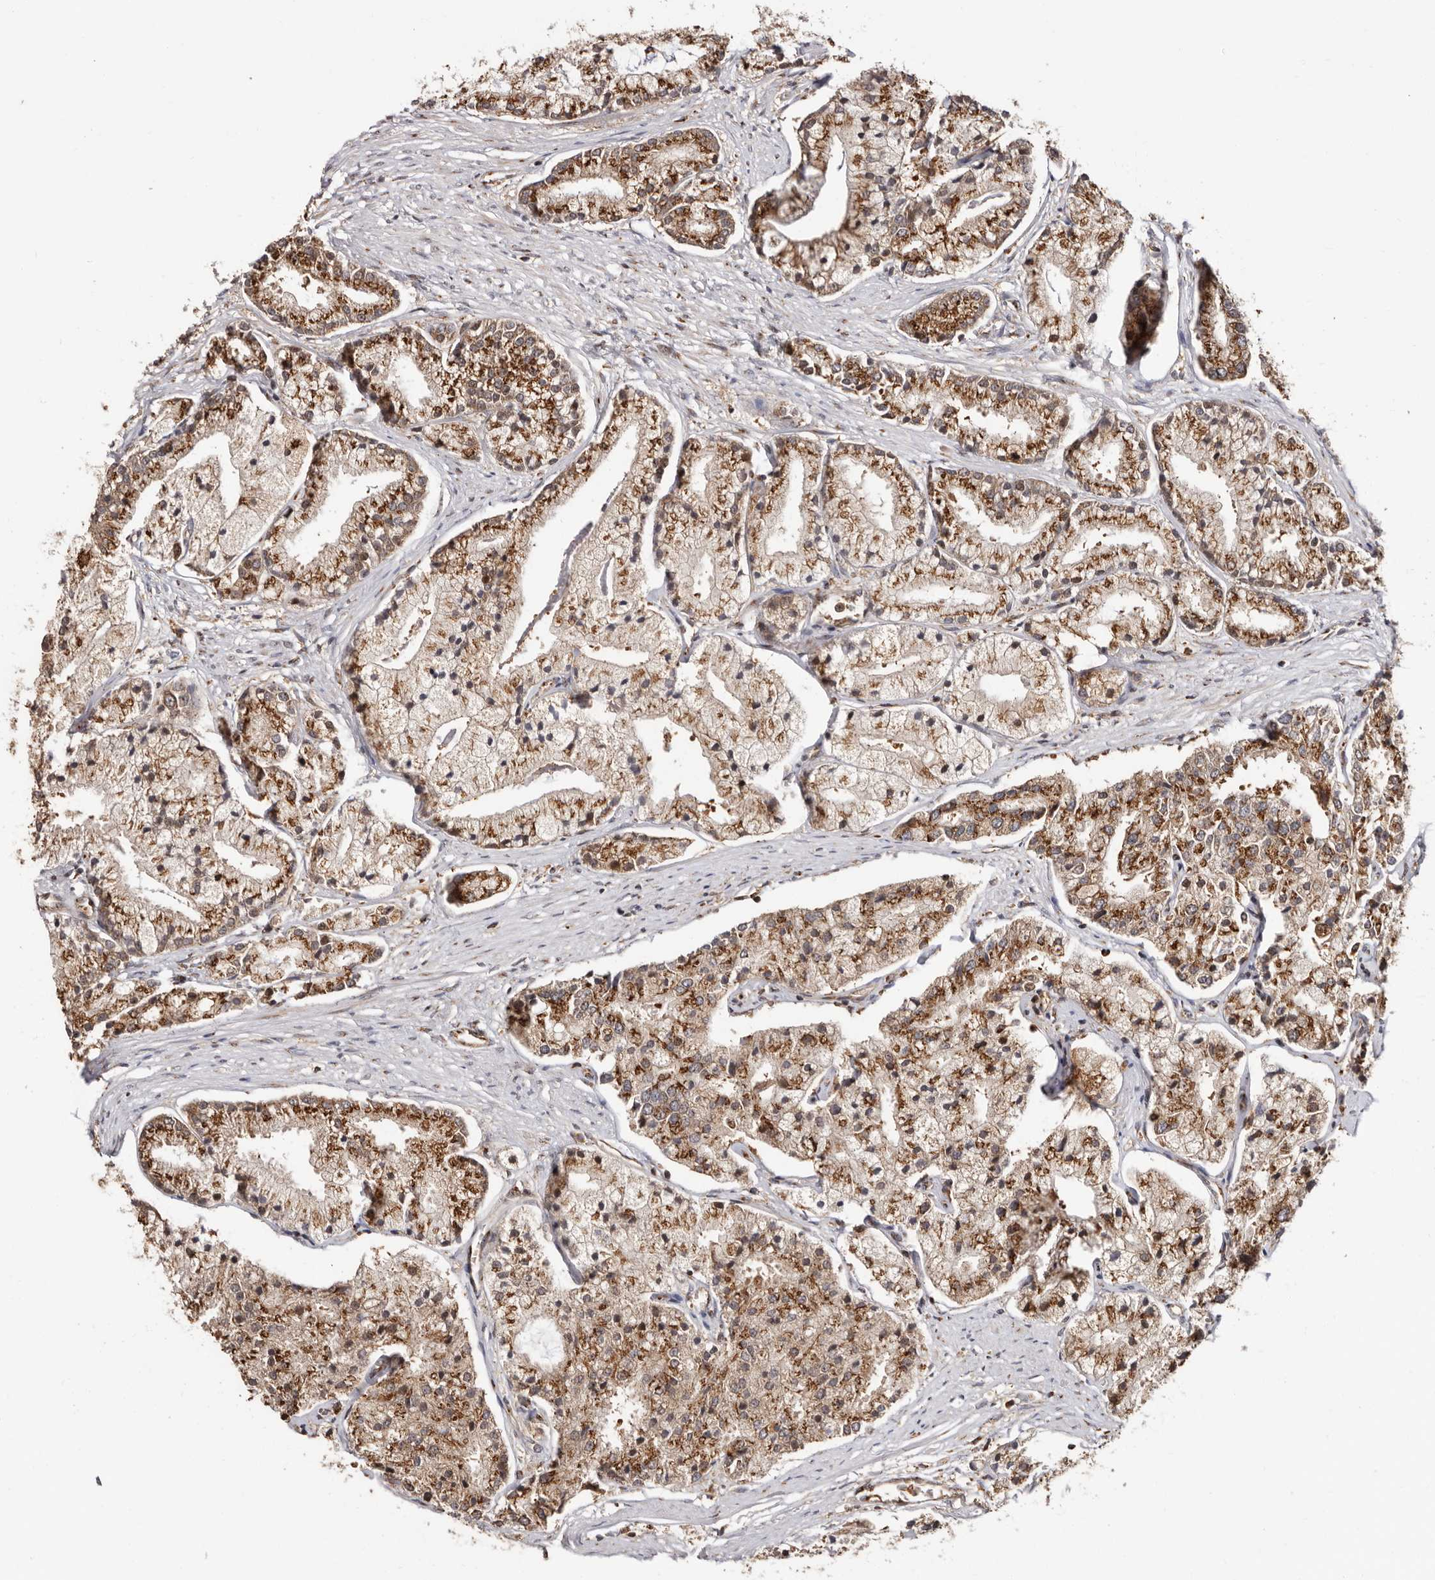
{"staining": {"intensity": "strong", "quantity": "25%-75%", "location": "cytoplasmic/membranous"}, "tissue": "prostate cancer", "cell_type": "Tumor cells", "image_type": "cancer", "snomed": [{"axis": "morphology", "description": "Adenocarcinoma, High grade"}, {"axis": "topography", "description": "Prostate"}], "caption": "Human adenocarcinoma (high-grade) (prostate) stained for a protein (brown) reveals strong cytoplasmic/membranous positive positivity in about 25%-75% of tumor cells.", "gene": "GPR27", "patient": {"sex": "male", "age": 50}}